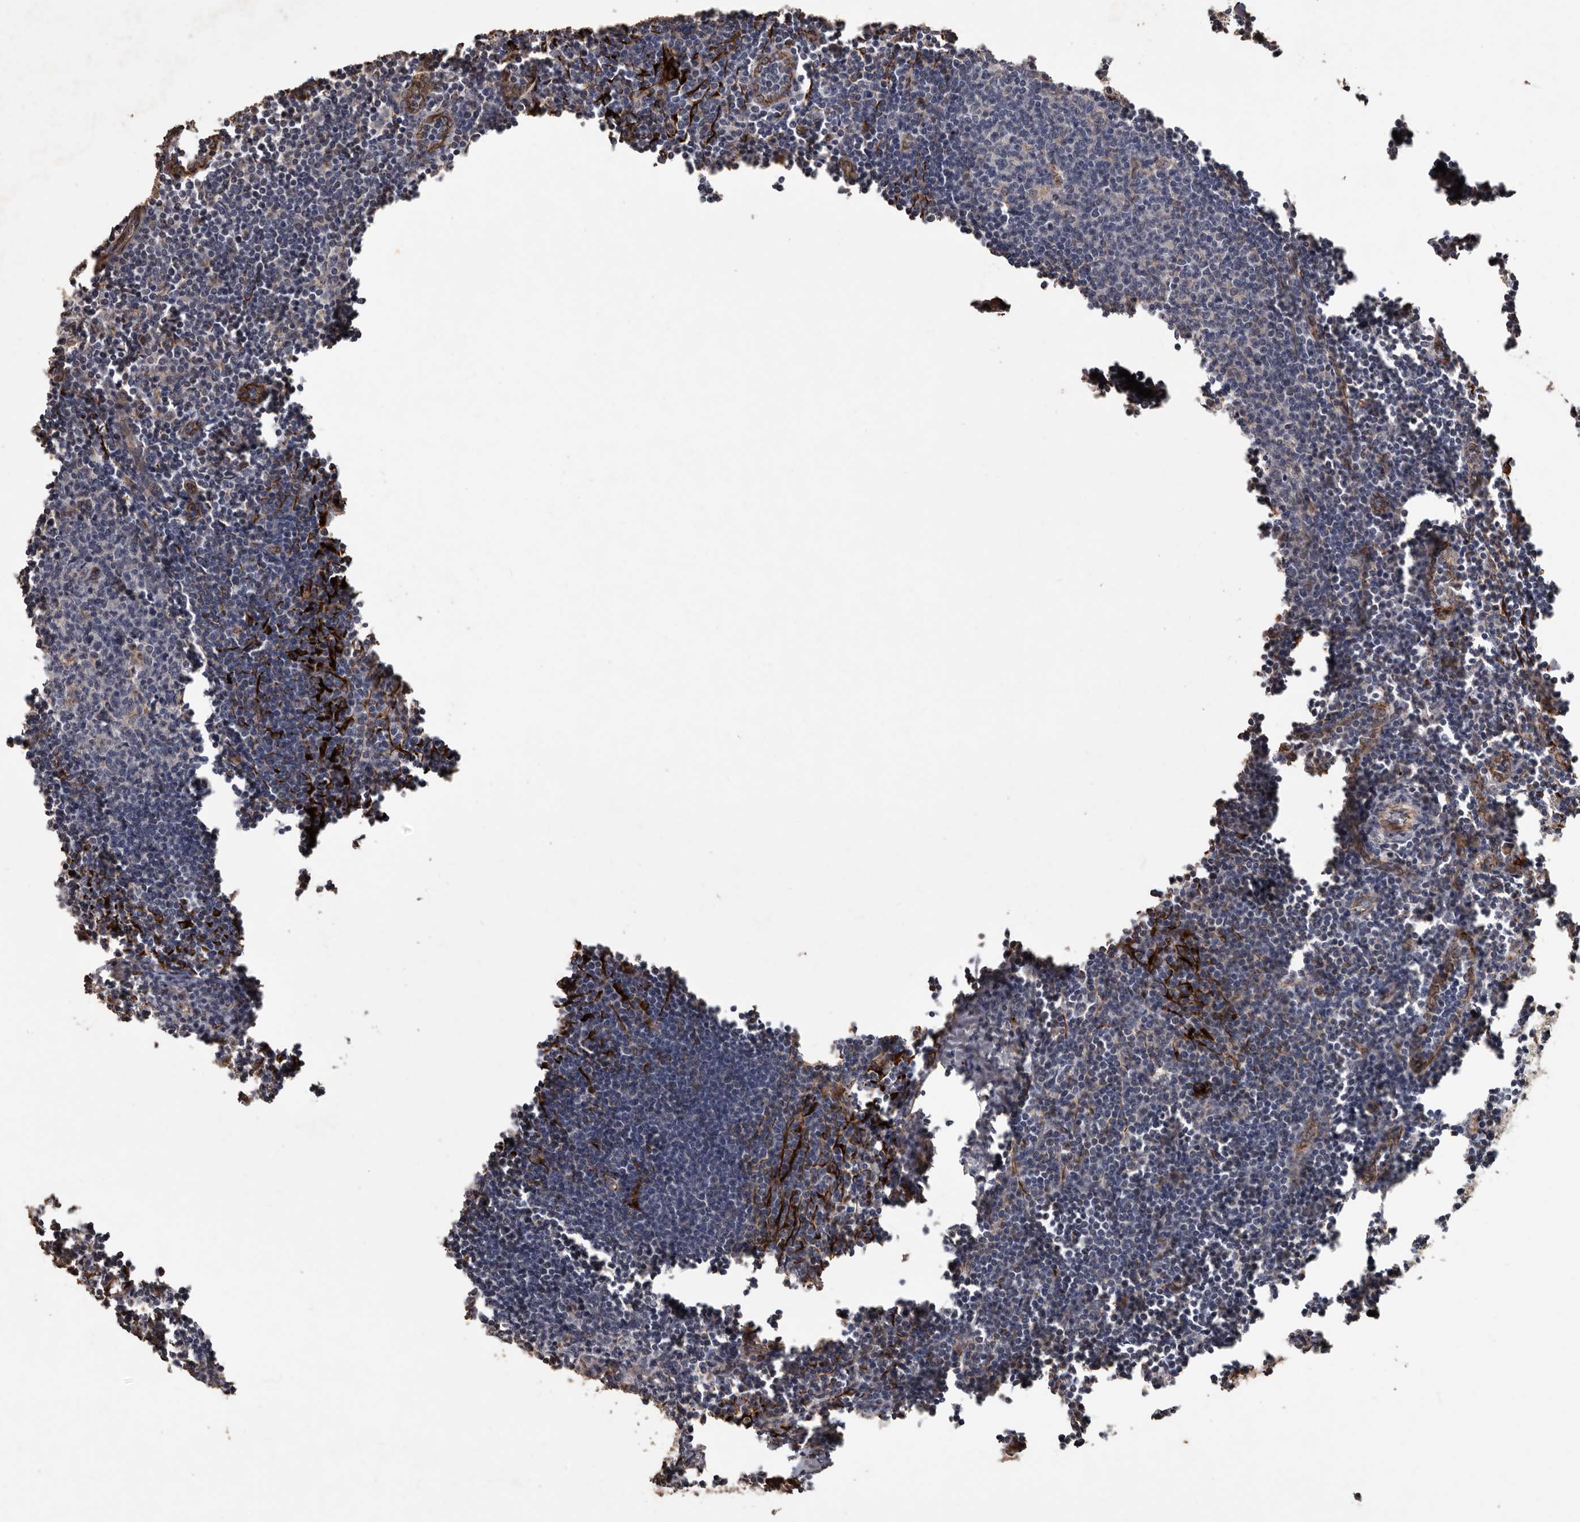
{"staining": {"intensity": "moderate", "quantity": "<25%", "location": "cytoplasmic/membranous"}, "tissue": "lymph node", "cell_type": "Germinal center cells", "image_type": "normal", "snomed": [{"axis": "morphology", "description": "Normal tissue, NOS"}, {"axis": "morphology", "description": "Malignant melanoma, Metastatic site"}, {"axis": "topography", "description": "Lymph node"}], "caption": "Immunohistochemical staining of normal human lymph node exhibits low levels of moderate cytoplasmic/membranous staining in about <25% of germinal center cells.", "gene": "BRAT1", "patient": {"sex": "male", "age": 41}}